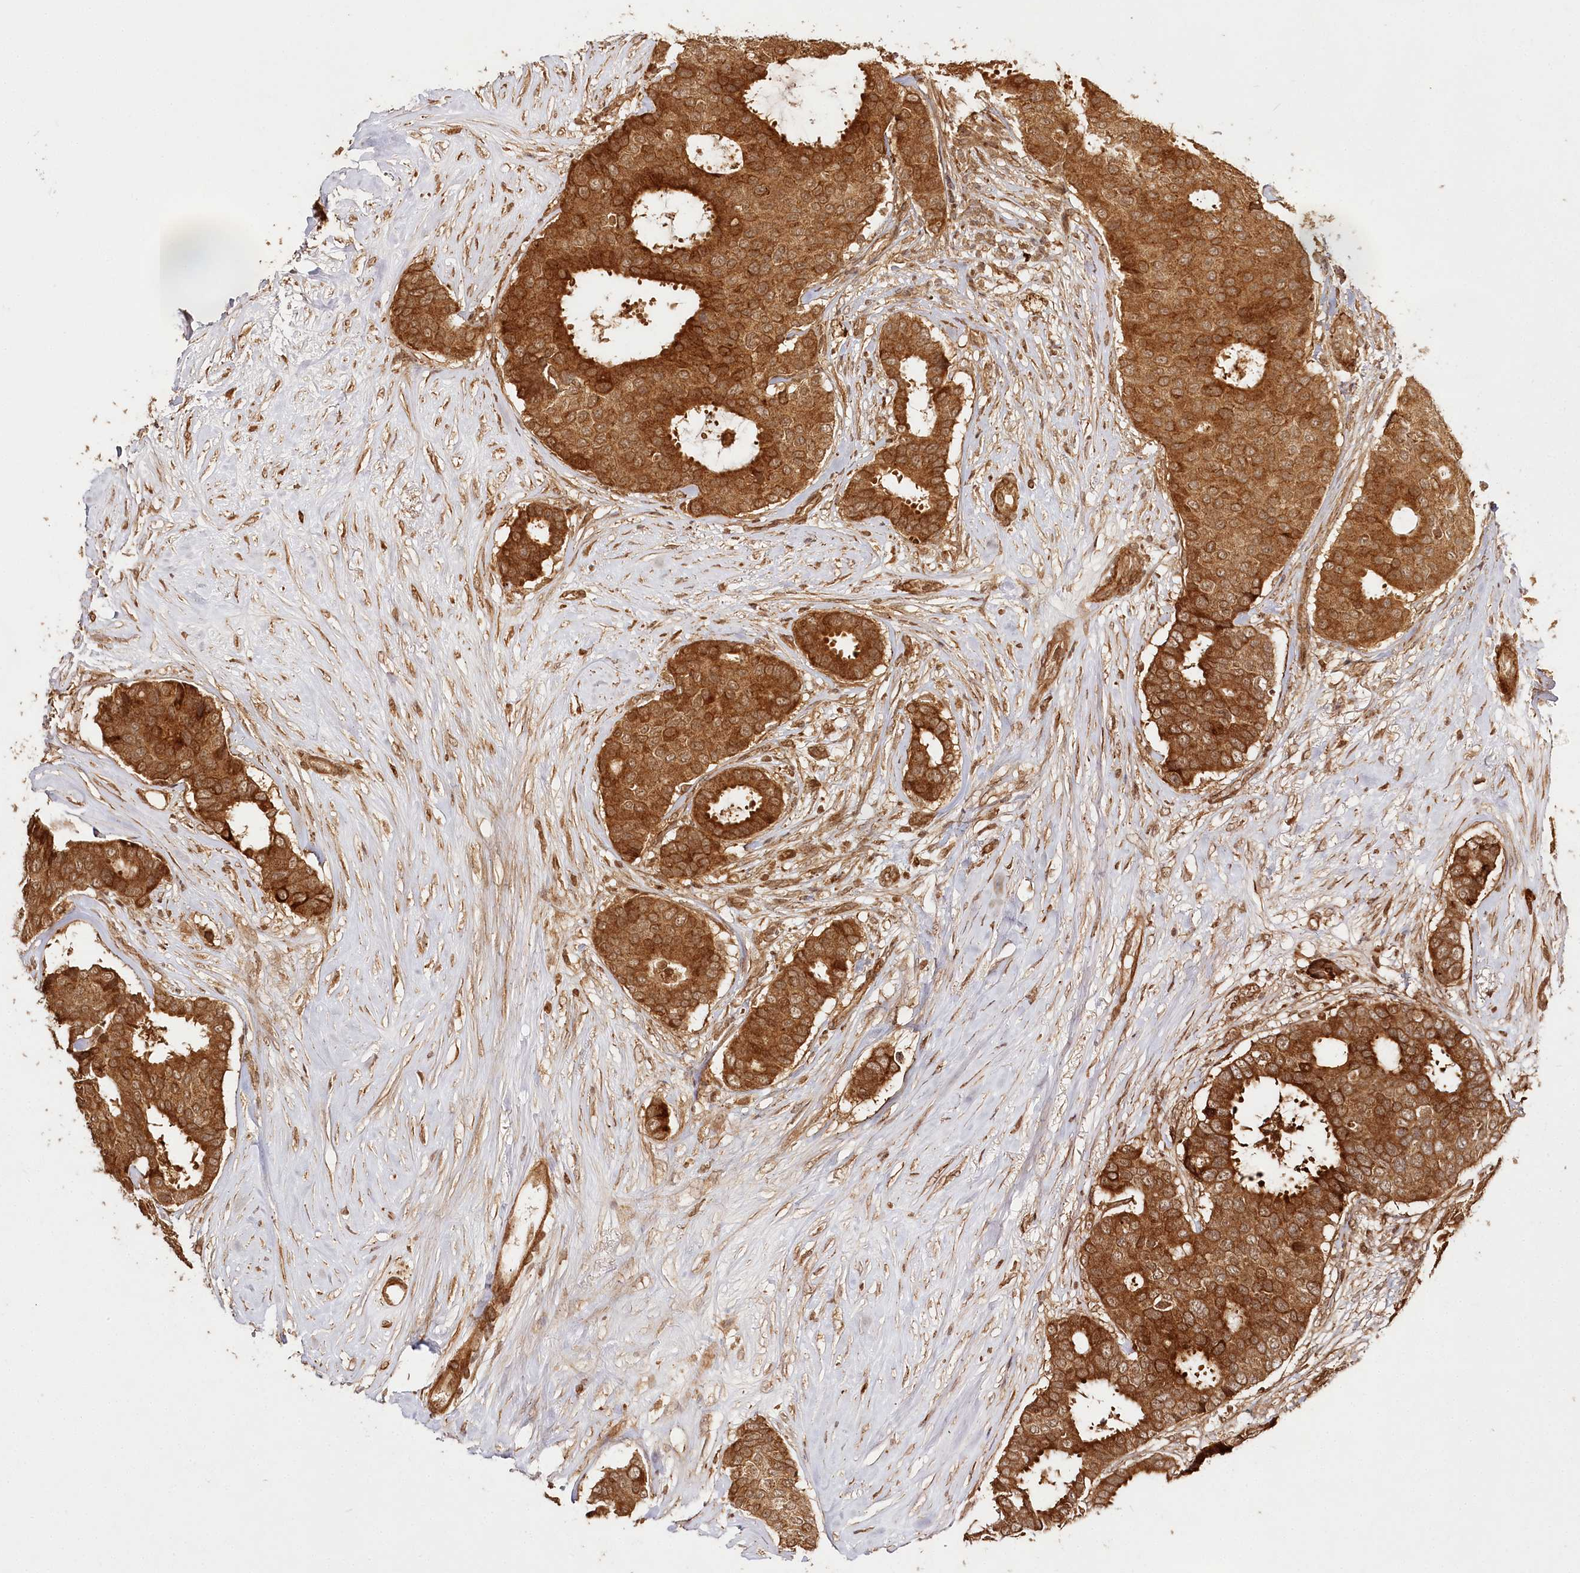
{"staining": {"intensity": "strong", "quantity": ">75%", "location": "cytoplasmic/membranous,nuclear"}, "tissue": "breast cancer", "cell_type": "Tumor cells", "image_type": "cancer", "snomed": [{"axis": "morphology", "description": "Duct carcinoma"}, {"axis": "topography", "description": "Breast"}], "caption": "Breast infiltrating ductal carcinoma stained for a protein (brown) displays strong cytoplasmic/membranous and nuclear positive positivity in approximately >75% of tumor cells.", "gene": "ULK2", "patient": {"sex": "female", "age": 75}}